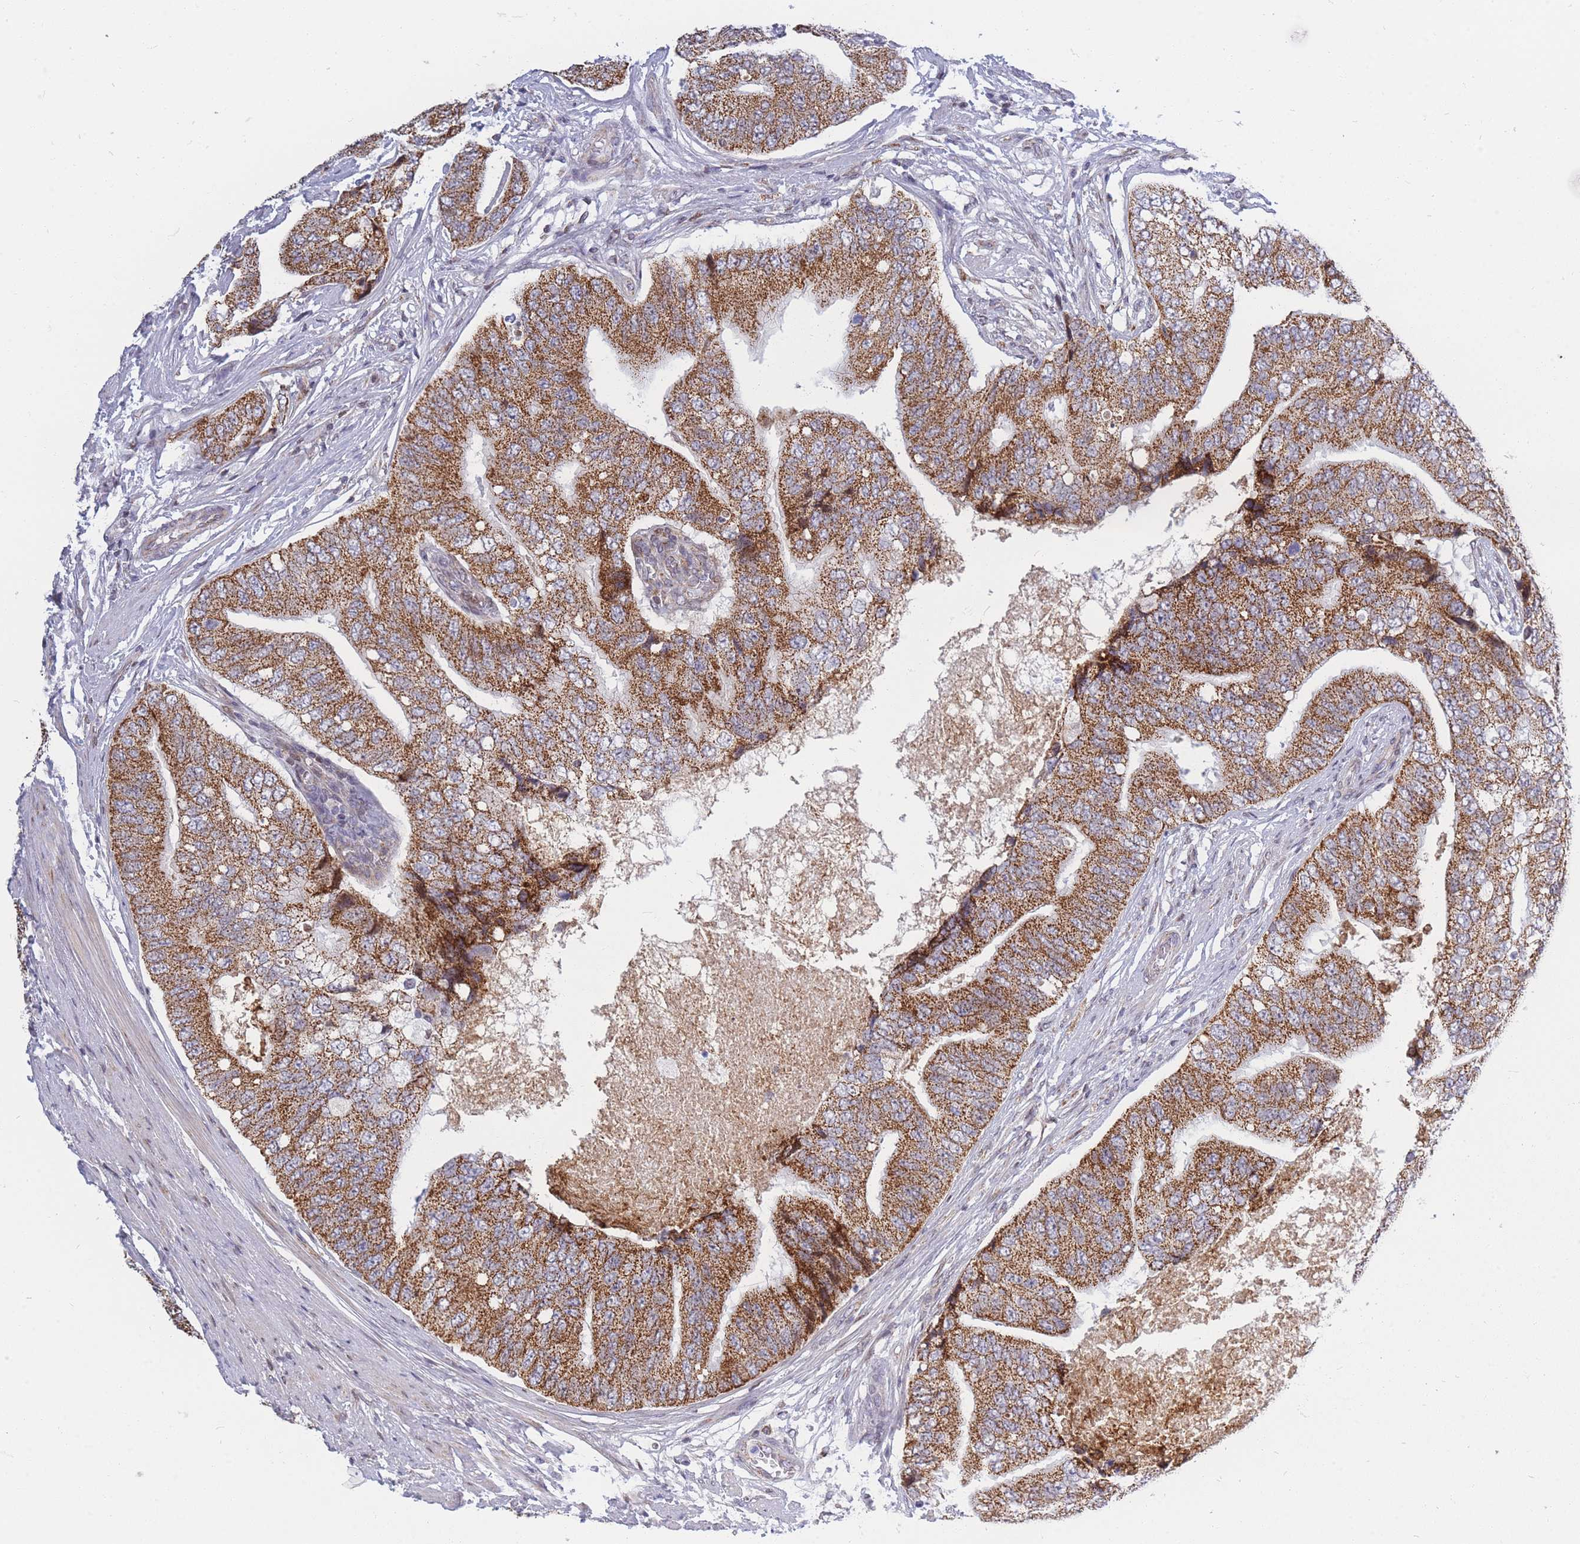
{"staining": {"intensity": "strong", "quantity": ">75%", "location": "cytoplasmic/membranous"}, "tissue": "prostate cancer", "cell_type": "Tumor cells", "image_type": "cancer", "snomed": [{"axis": "morphology", "description": "Adenocarcinoma, High grade"}, {"axis": "topography", "description": "Prostate"}], "caption": "Protein staining of prostate cancer tissue shows strong cytoplasmic/membranous expression in about >75% of tumor cells.", "gene": "MOB4", "patient": {"sex": "male", "age": 70}}